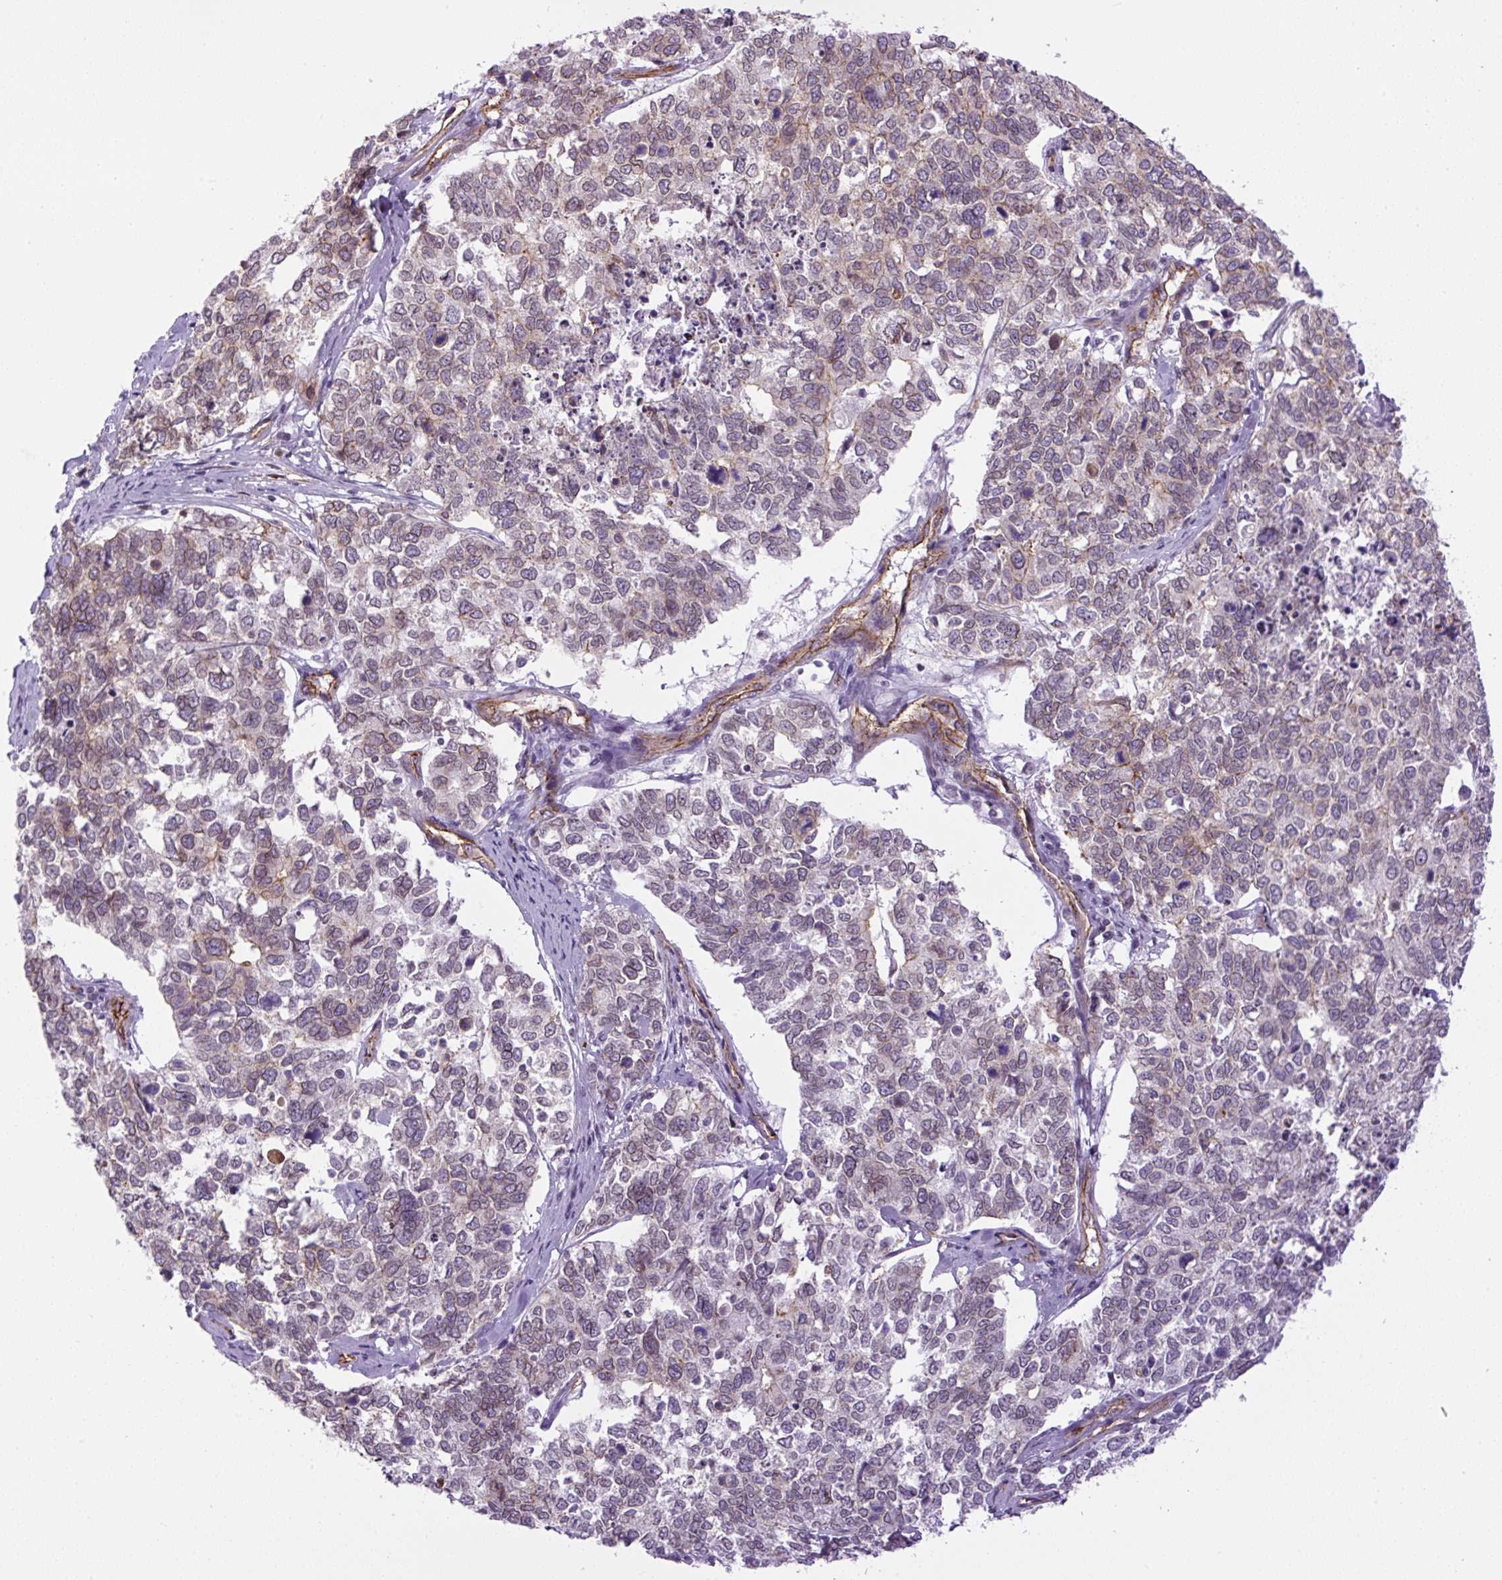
{"staining": {"intensity": "negative", "quantity": "none", "location": "none"}, "tissue": "cervical cancer", "cell_type": "Tumor cells", "image_type": "cancer", "snomed": [{"axis": "morphology", "description": "Squamous cell carcinoma, NOS"}, {"axis": "topography", "description": "Cervix"}], "caption": "Cervical cancer was stained to show a protein in brown. There is no significant staining in tumor cells. Nuclei are stained in blue.", "gene": "MYO5C", "patient": {"sex": "female", "age": 63}}